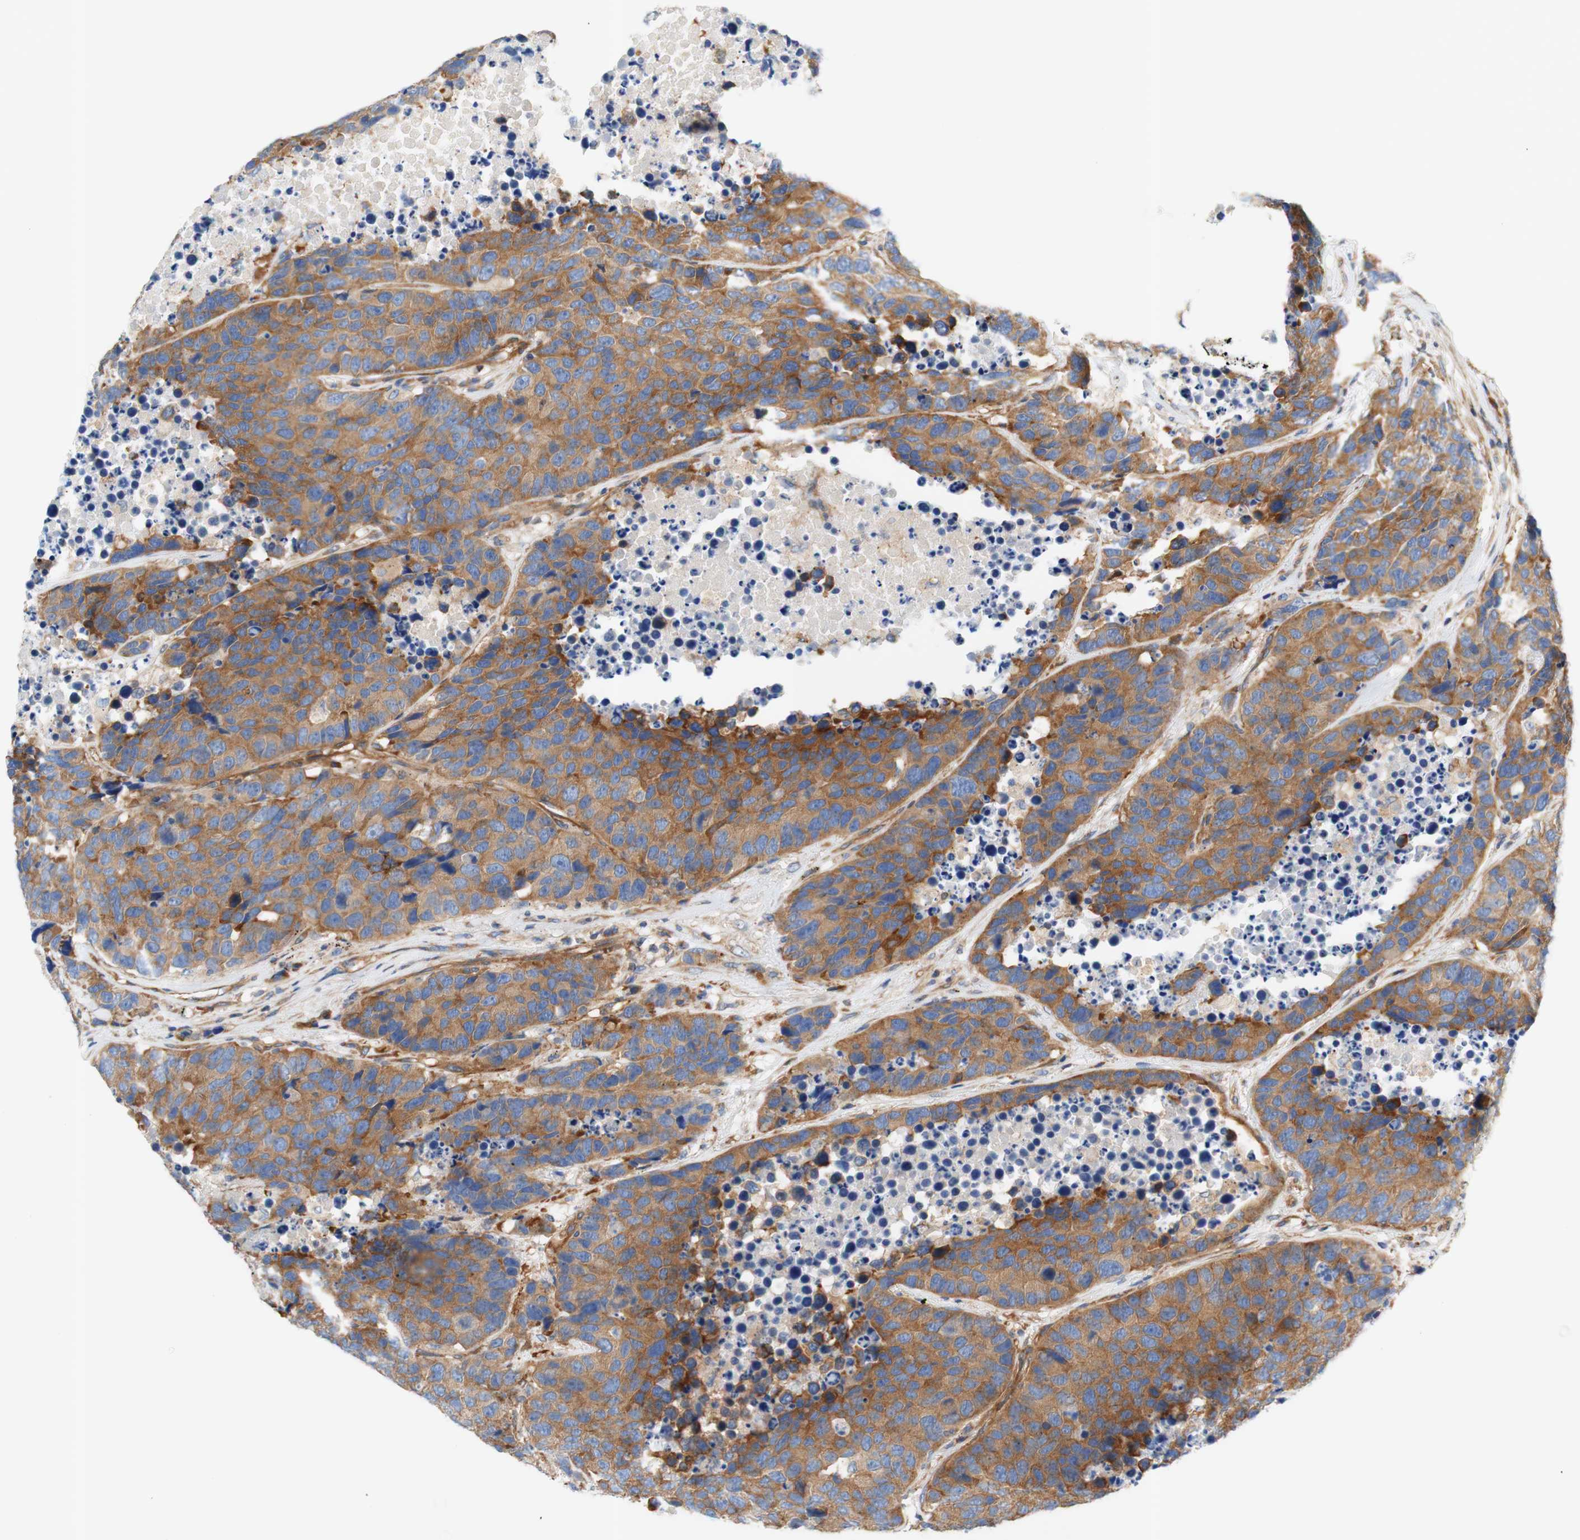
{"staining": {"intensity": "moderate", "quantity": ">75%", "location": "cytoplasmic/membranous"}, "tissue": "carcinoid", "cell_type": "Tumor cells", "image_type": "cancer", "snomed": [{"axis": "morphology", "description": "Carcinoid, malignant, NOS"}, {"axis": "topography", "description": "Lung"}], "caption": "Brown immunohistochemical staining in human malignant carcinoid displays moderate cytoplasmic/membranous expression in approximately >75% of tumor cells.", "gene": "STOM", "patient": {"sex": "male", "age": 60}}